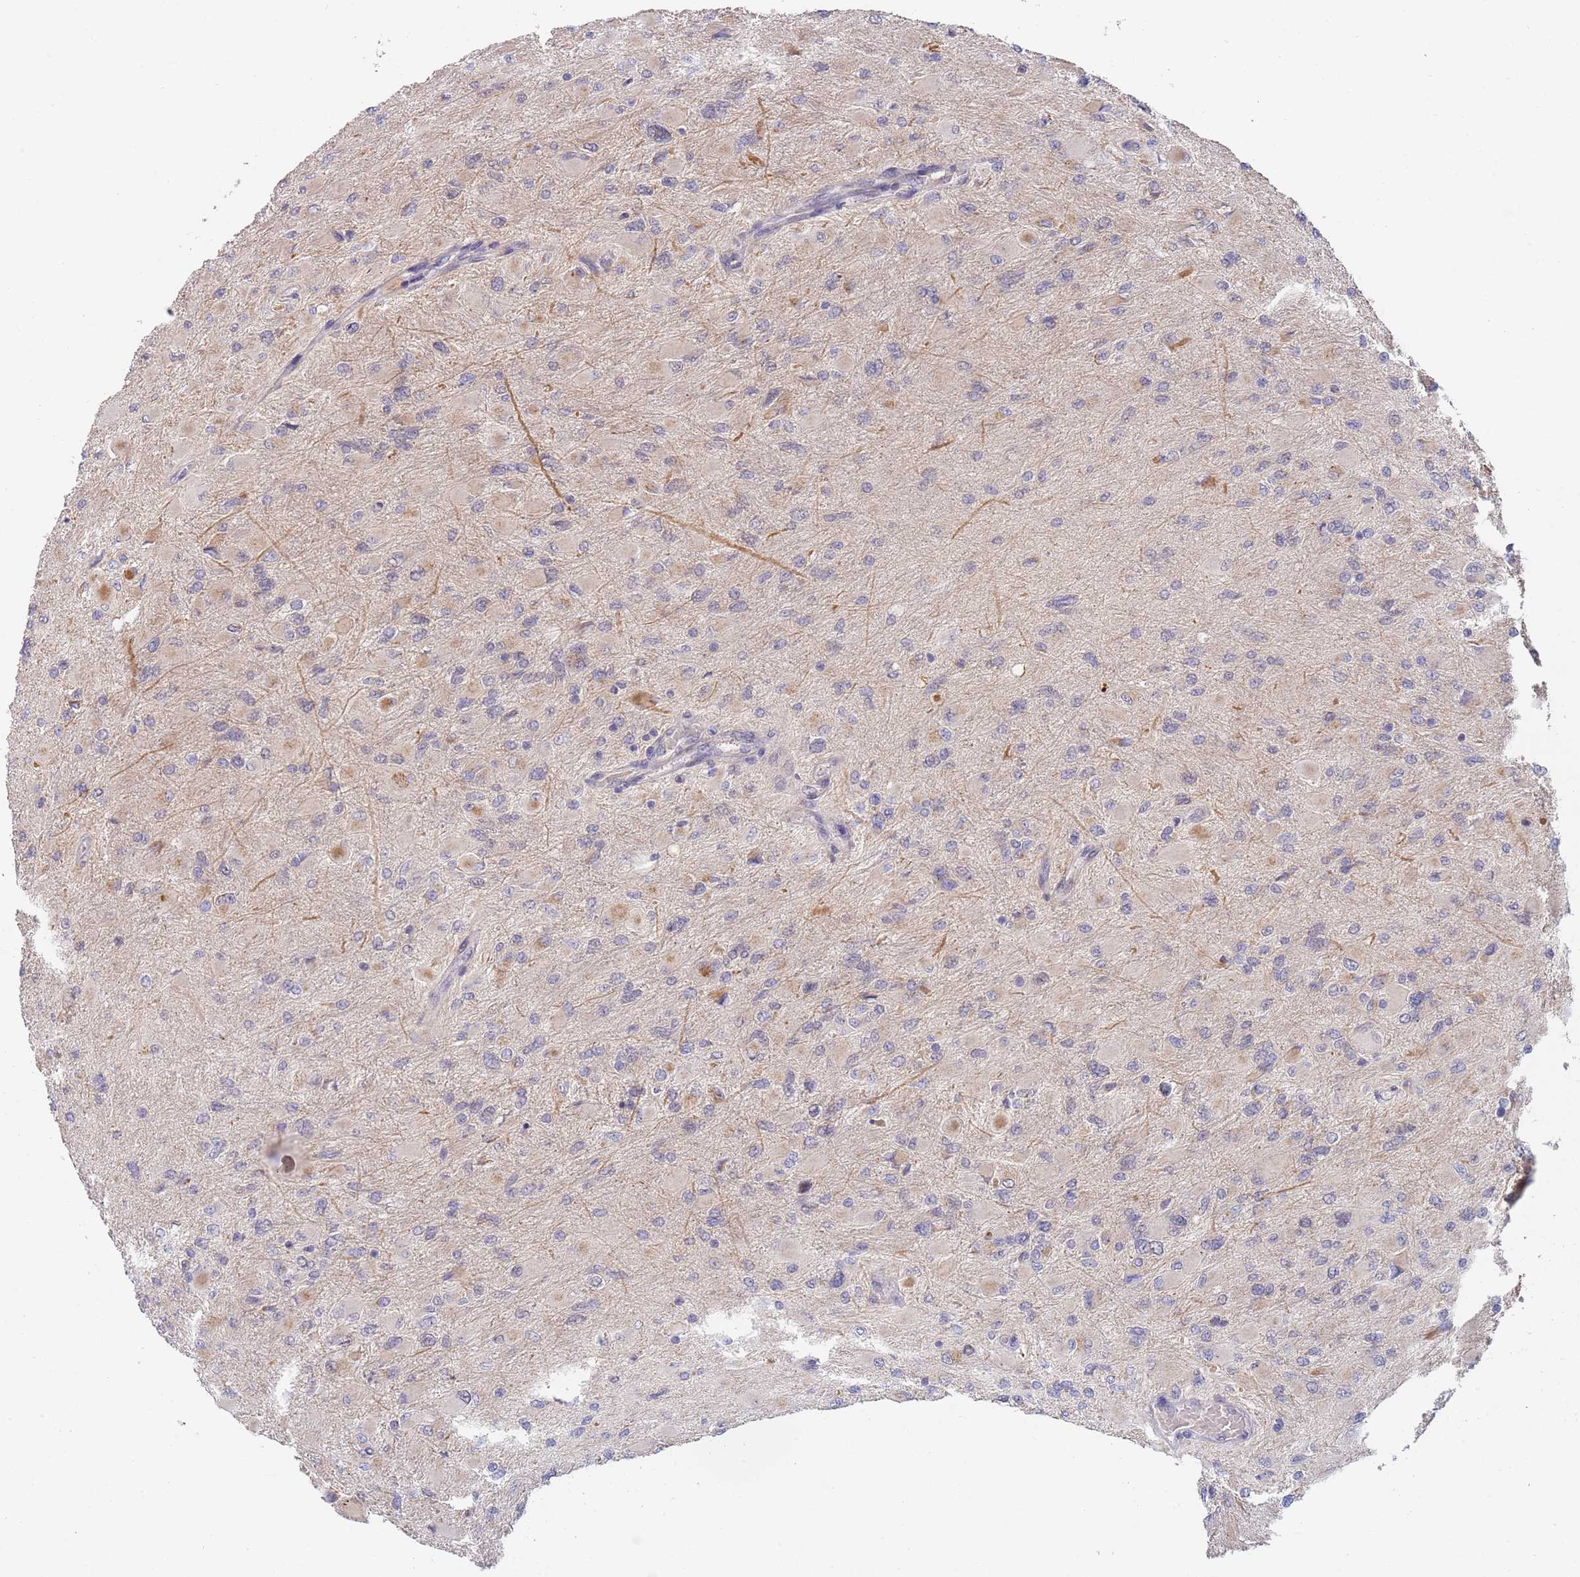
{"staining": {"intensity": "negative", "quantity": "none", "location": "none"}, "tissue": "glioma", "cell_type": "Tumor cells", "image_type": "cancer", "snomed": [{"axis": "morphology", "description": "Glioma, malignant, High grade"}, {"axis": "topography", "description": "Cerebral cortex"}], "caption": "High magnification brightfield microscopy of glioma stained with DAB (3,3'-diaminobenzidine) (brown) and counterstained with hematoxylin (blue): tumor cells show no significant positivity. (IHC, brightfield microscopy, high magnification).", "gene": "B4GALT4", "patient": {"sex": "female", "age": 36}}